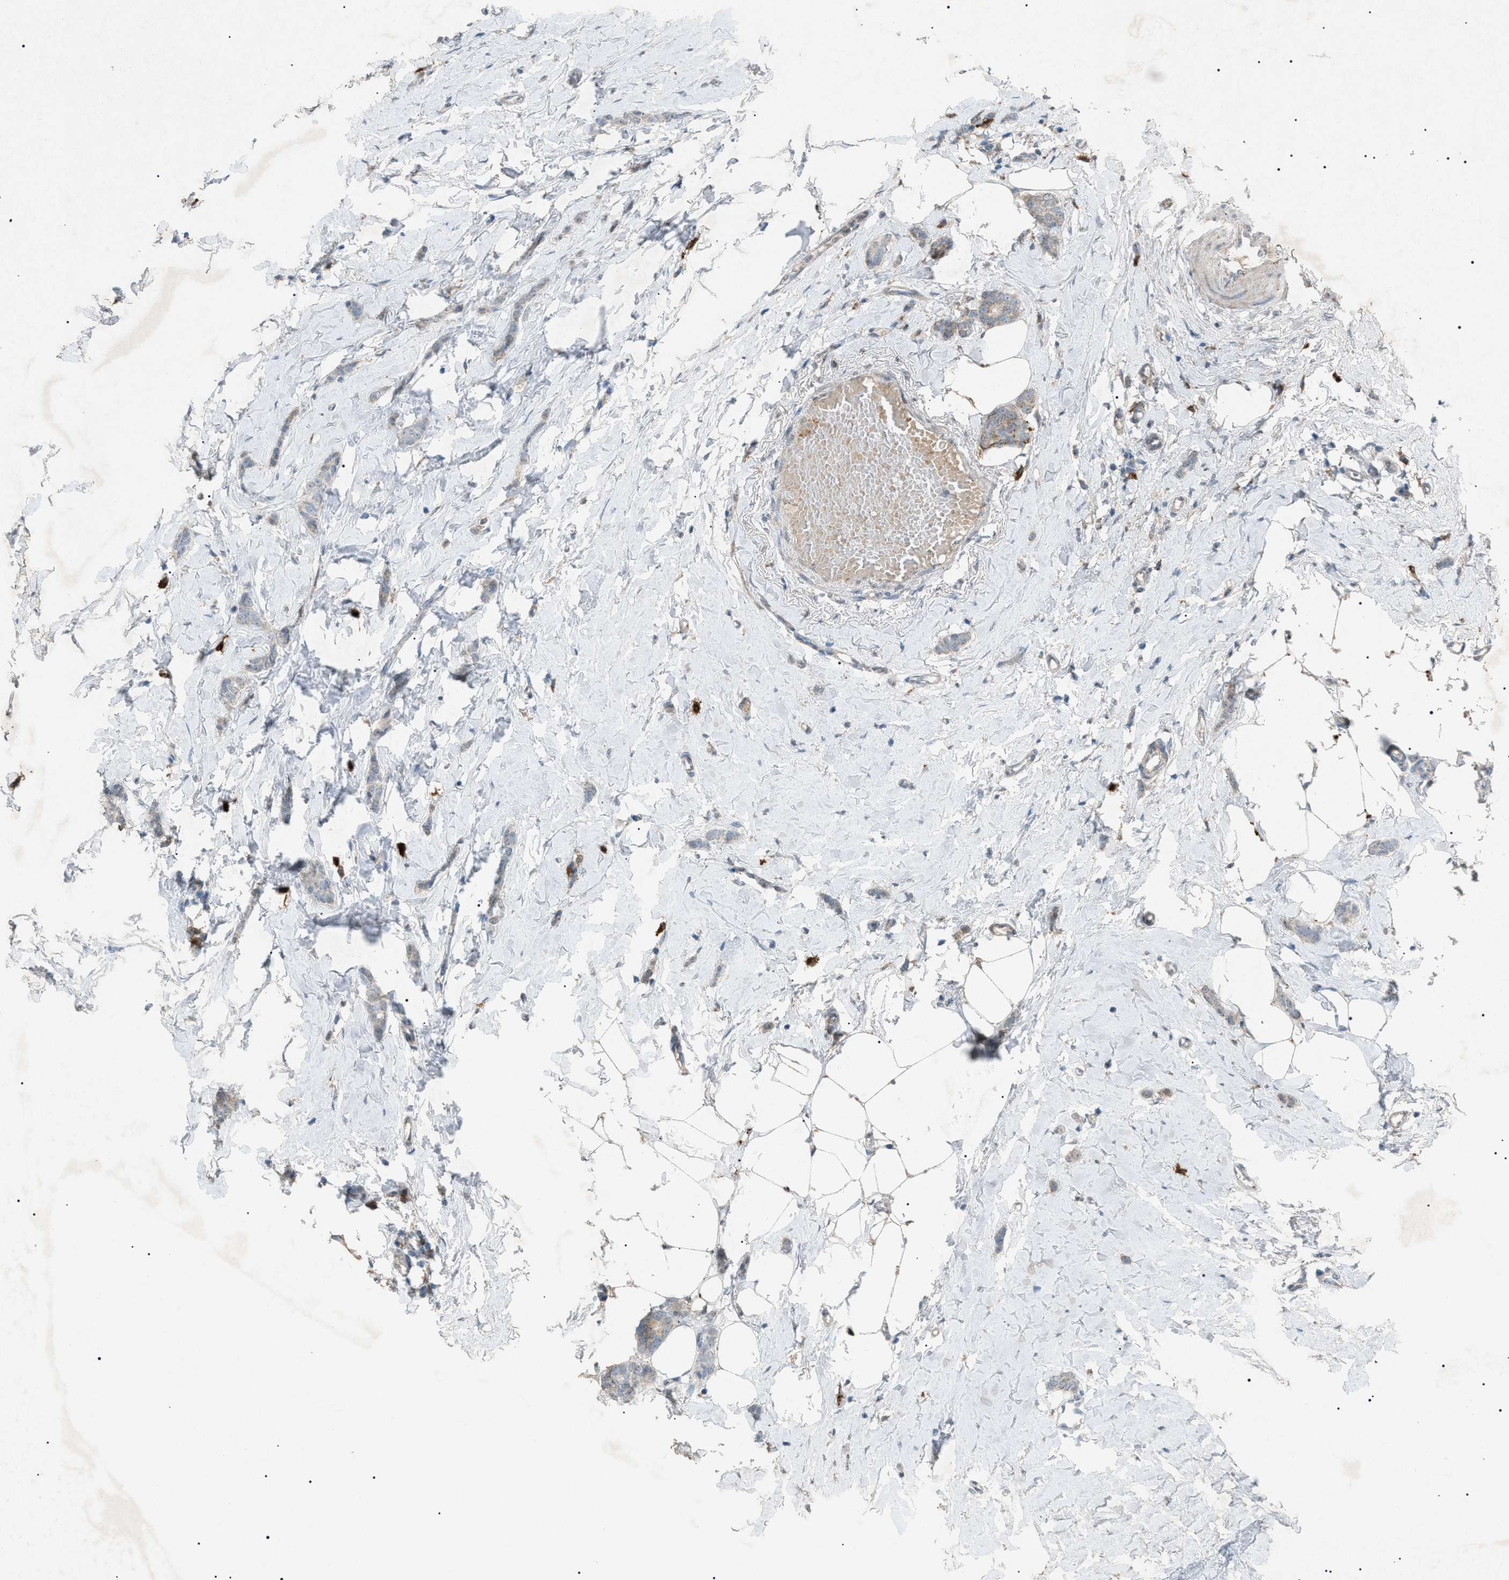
{"staining": {"intensity": "negative", "quantity": "none", "location": "none"}, "tissue": "breast cancer", "cell_type": "Tumor cells", "image_type": "cancer", "snomed": [{"axis": "morphology", "description": "Lobular carcinoma"}, {"axis": "topography", "description": "Skin"}, {"axis": "topography", "description": "Breast"}], "caption": "DAB immunohistochemical staining of human lobular carcinoma (breast) shows no significant expression in tumor cells. (DAB immunohistochemistry (IHC) visualized using brightfield microscopy, high magnification).", "gene": "BTK", "patient": {"sex": "female", "age": 46}}